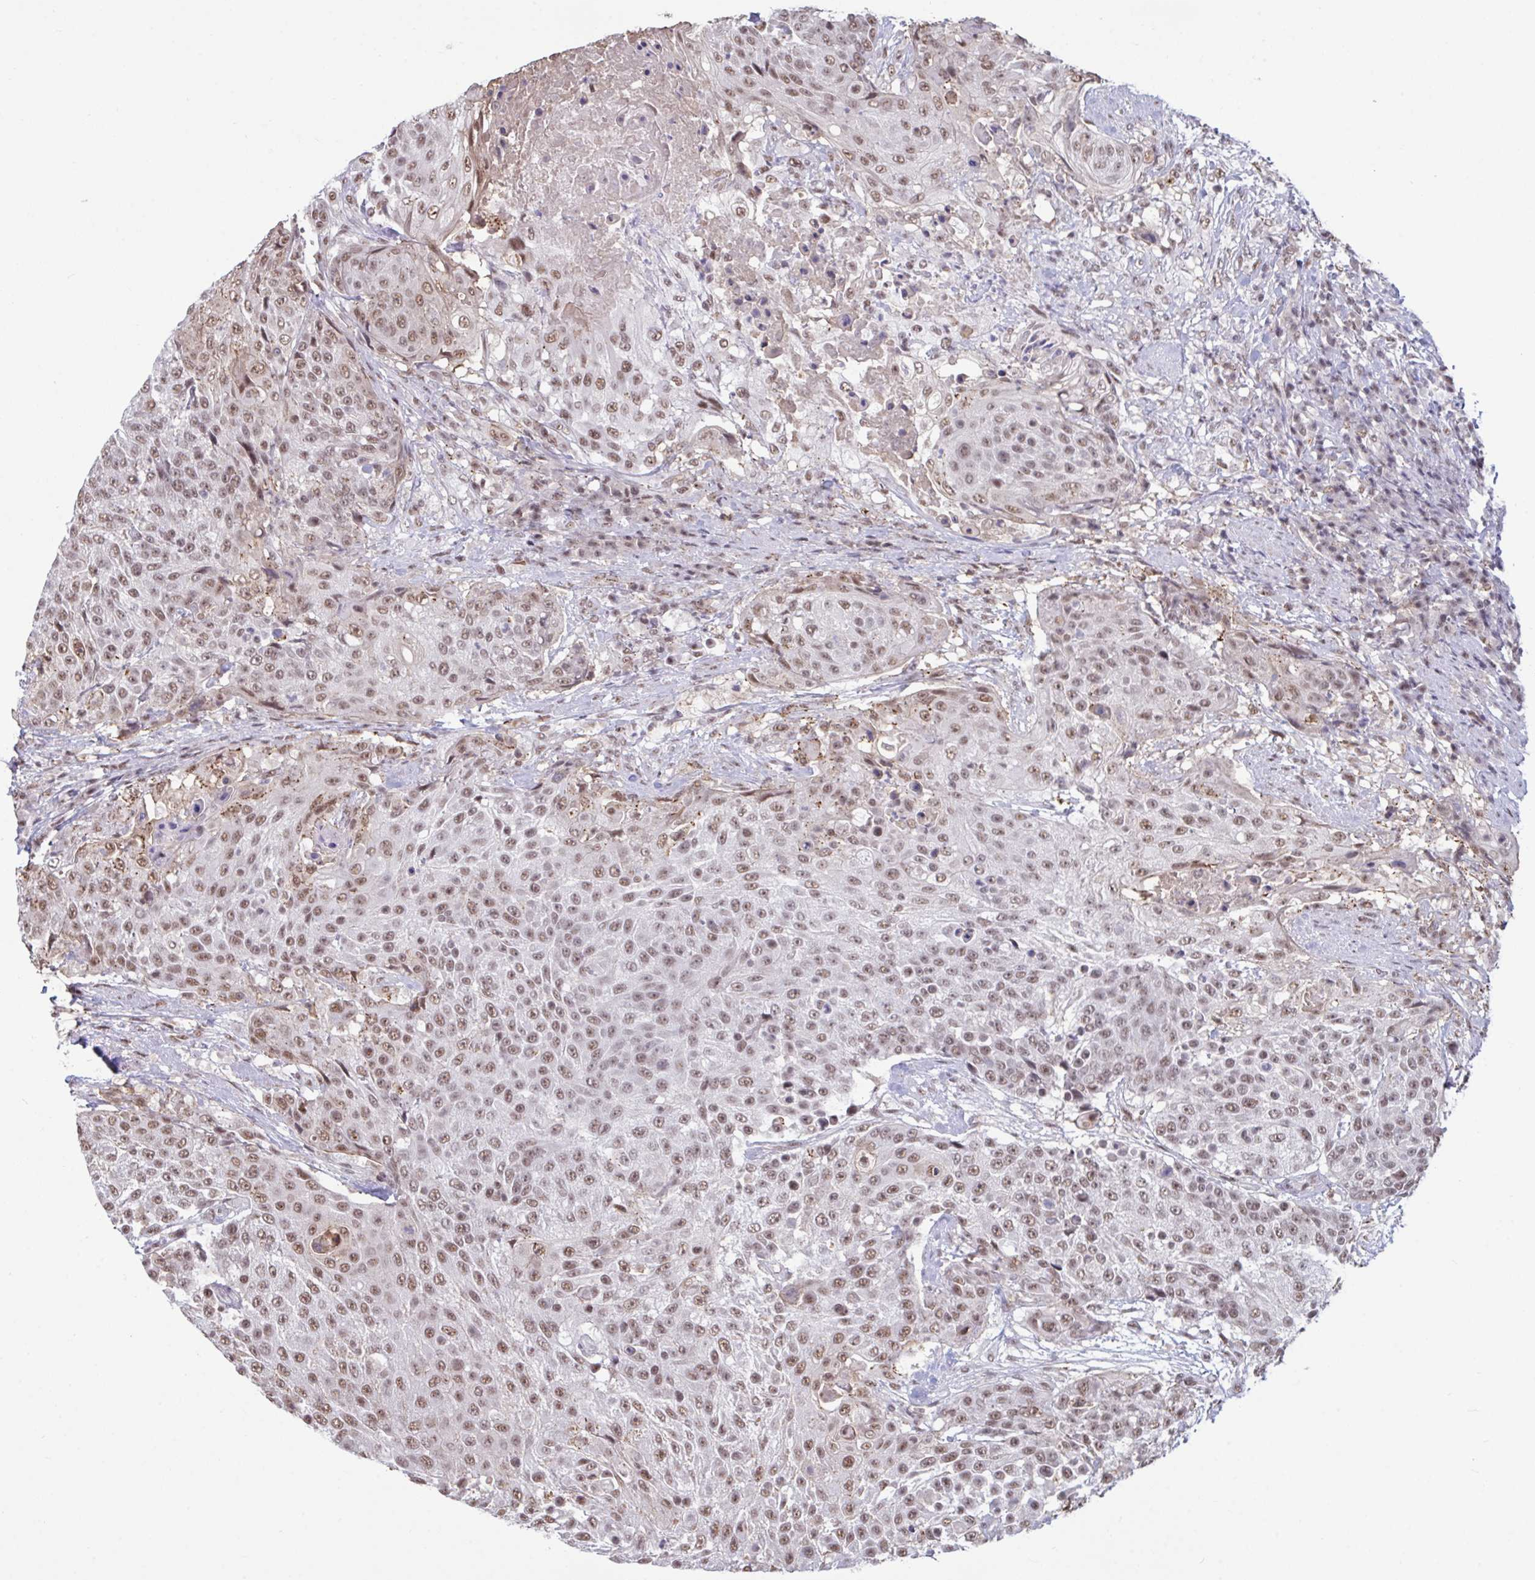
{"staining": {"intensity": "moderate", "quantity": ">75%", "location": "nuclear"}, "tissue": "urothelial cancer", "cell_type": "Tumor cells", "image_type": "cancer", "snomed": [{"axis": "morphology", "description": "Urothelial carcinoma, High grade"}, {"axis": "topography", "description": "Urinary bladder"}], "caption": "Protein analysis of urothelial carcinoma (high-grade) tissue demonstrates moderate nuclear positivity in approximately >75% of tumor cells.", "gene": "PUF60", "patient": {"sex": "female", "age": 63}}